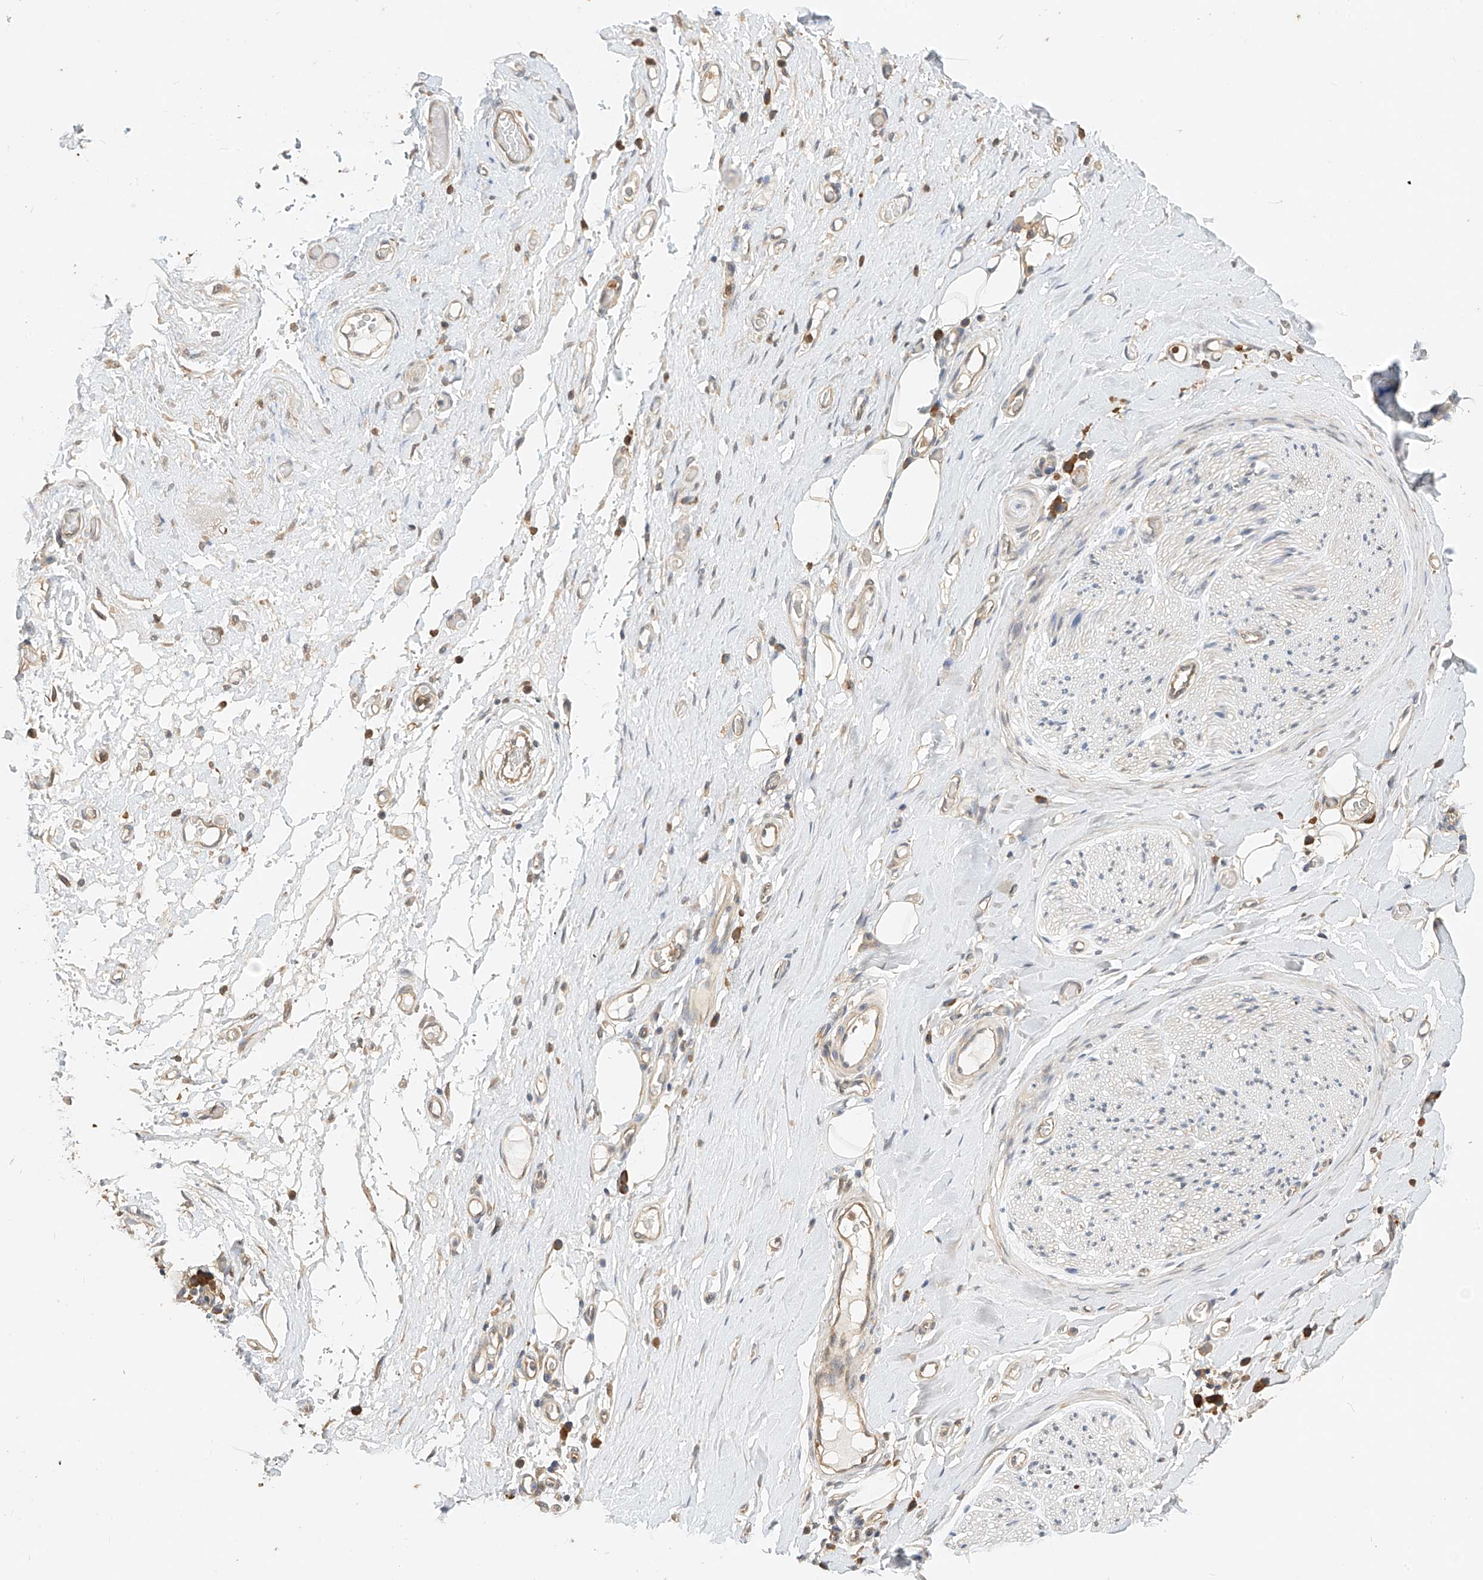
{"staining": {"intensity": "moderate", "quantity": "25%-75%", "location": "cytoplasmic/membranous"}, "tissue": "adipose tissue", "cell_type": "Adipocytes", "image_type": "normal", "snomed": [{"axis": "morphology", "description": "Normal tissue, NOS"}, {"axis": "morphology", "description": "Adenocarcinoma, NOS"}, {"axis": "topography", "description": "Esophagus"}, {"axis": "topography", "description": "Stomach, upper"}, {"axis": "topography", "description": "Peripheral nerve tissue"}], "caption": "This histopathology image displays IHC staining of benign adipose tissue, with medium moderate cytoplasmic/membranous staining in approximately 25%-75% of adipocytes.", "gene": "OFD1", "patient": {"sex": "male", "age": 62}}